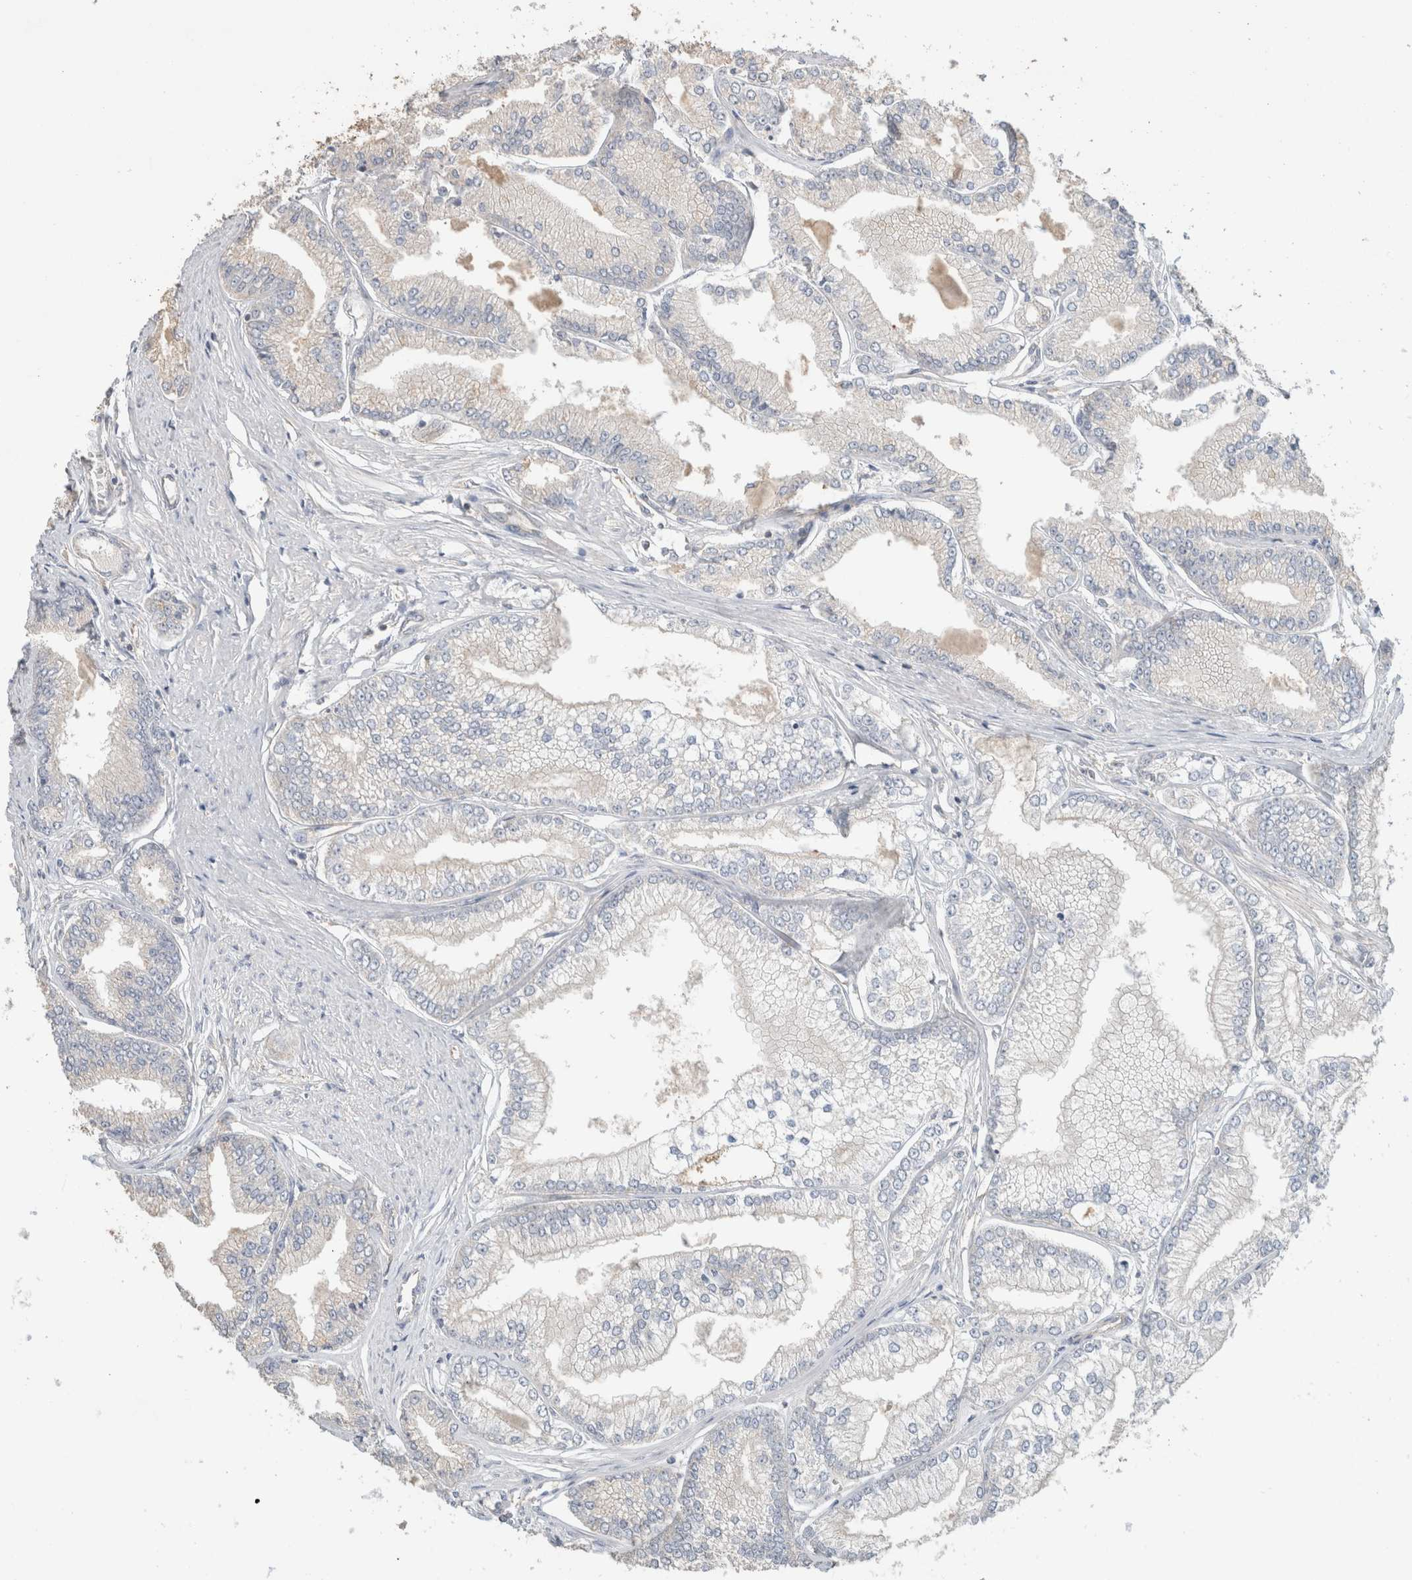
{"staining": {"intensity": "negative", "quantity": "none", "location": "none"}, "tissue": "prostate cancer", "cell_type": "Tumor cells", "image_type": "cancer", "snomed": [{"axis": "morphology", "description": "Adenocarcinoma, Low grade"}, {"axis": "topography", "description": "Prostate"}], "caption": "A micrograph of prostate cancer (low-grade adenocarcinoma) stained for a protein demonstrates no brown staining in tumor cells. The staining was performed using DAB (3,3'-diaminobenzidine) to visualize the protein expression in brown, while the nuclei were stained in blue with hematoxylin (Magnification: 20x).", "gene": "CFAP418", "patient": {"sex": "male", "age": 52}}